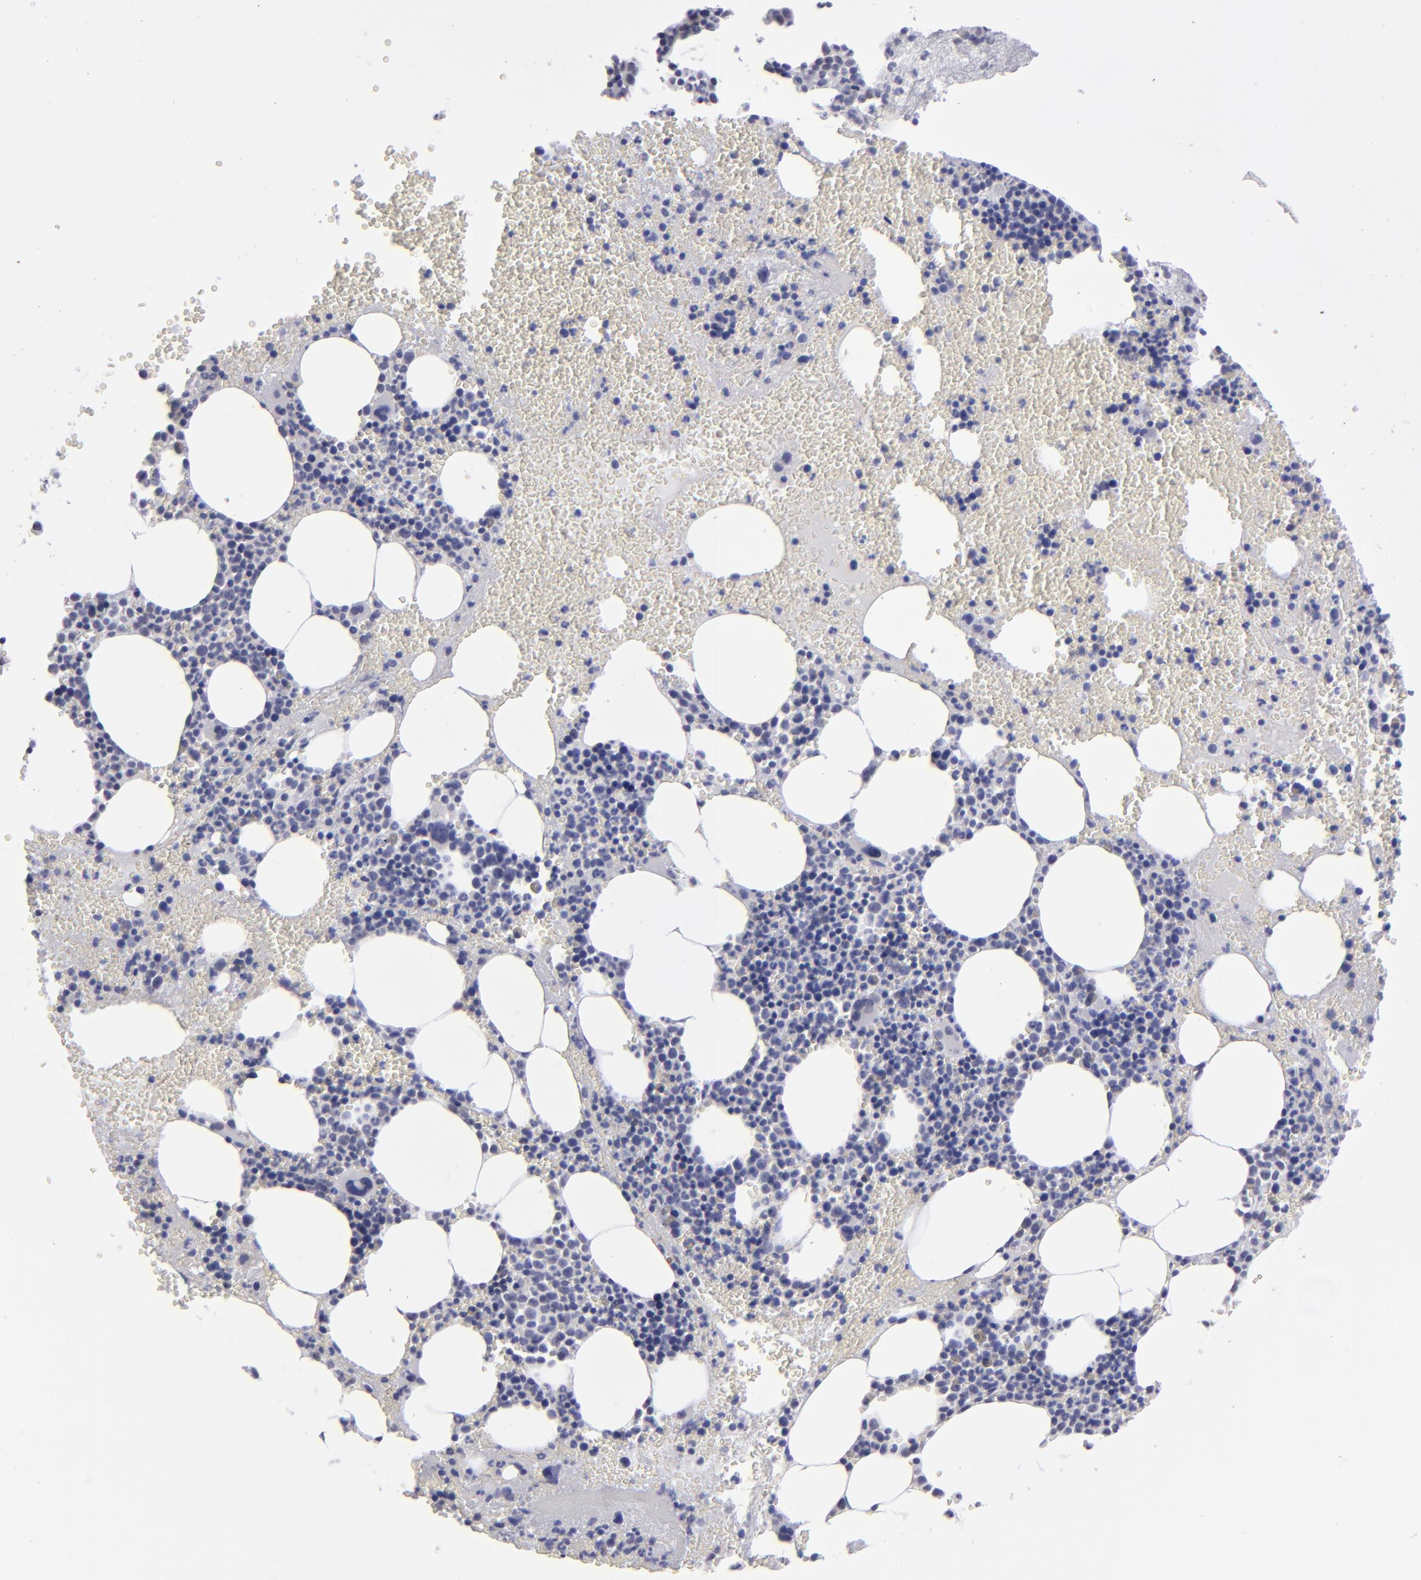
{"staining": {"intensity": "negative", "quantity": "none", "location": "none"}, "tissue": "bone marrow", "cell_type": "Hematopoietic cells", "image_type": "normal", "snomed": [{"axis": "morphology", "description": "Normal tissue, NOS"}, {"axis": "topography", "description": "Bone marrow"}], "caption": "An immunohistochemistry (IHC) micrograph of benign bone marrow is shown. There is no staining in hematopoietic cells of bone marrow.", "gene": "ALDOB", "patient": {"sex": "male", "age": 82}}